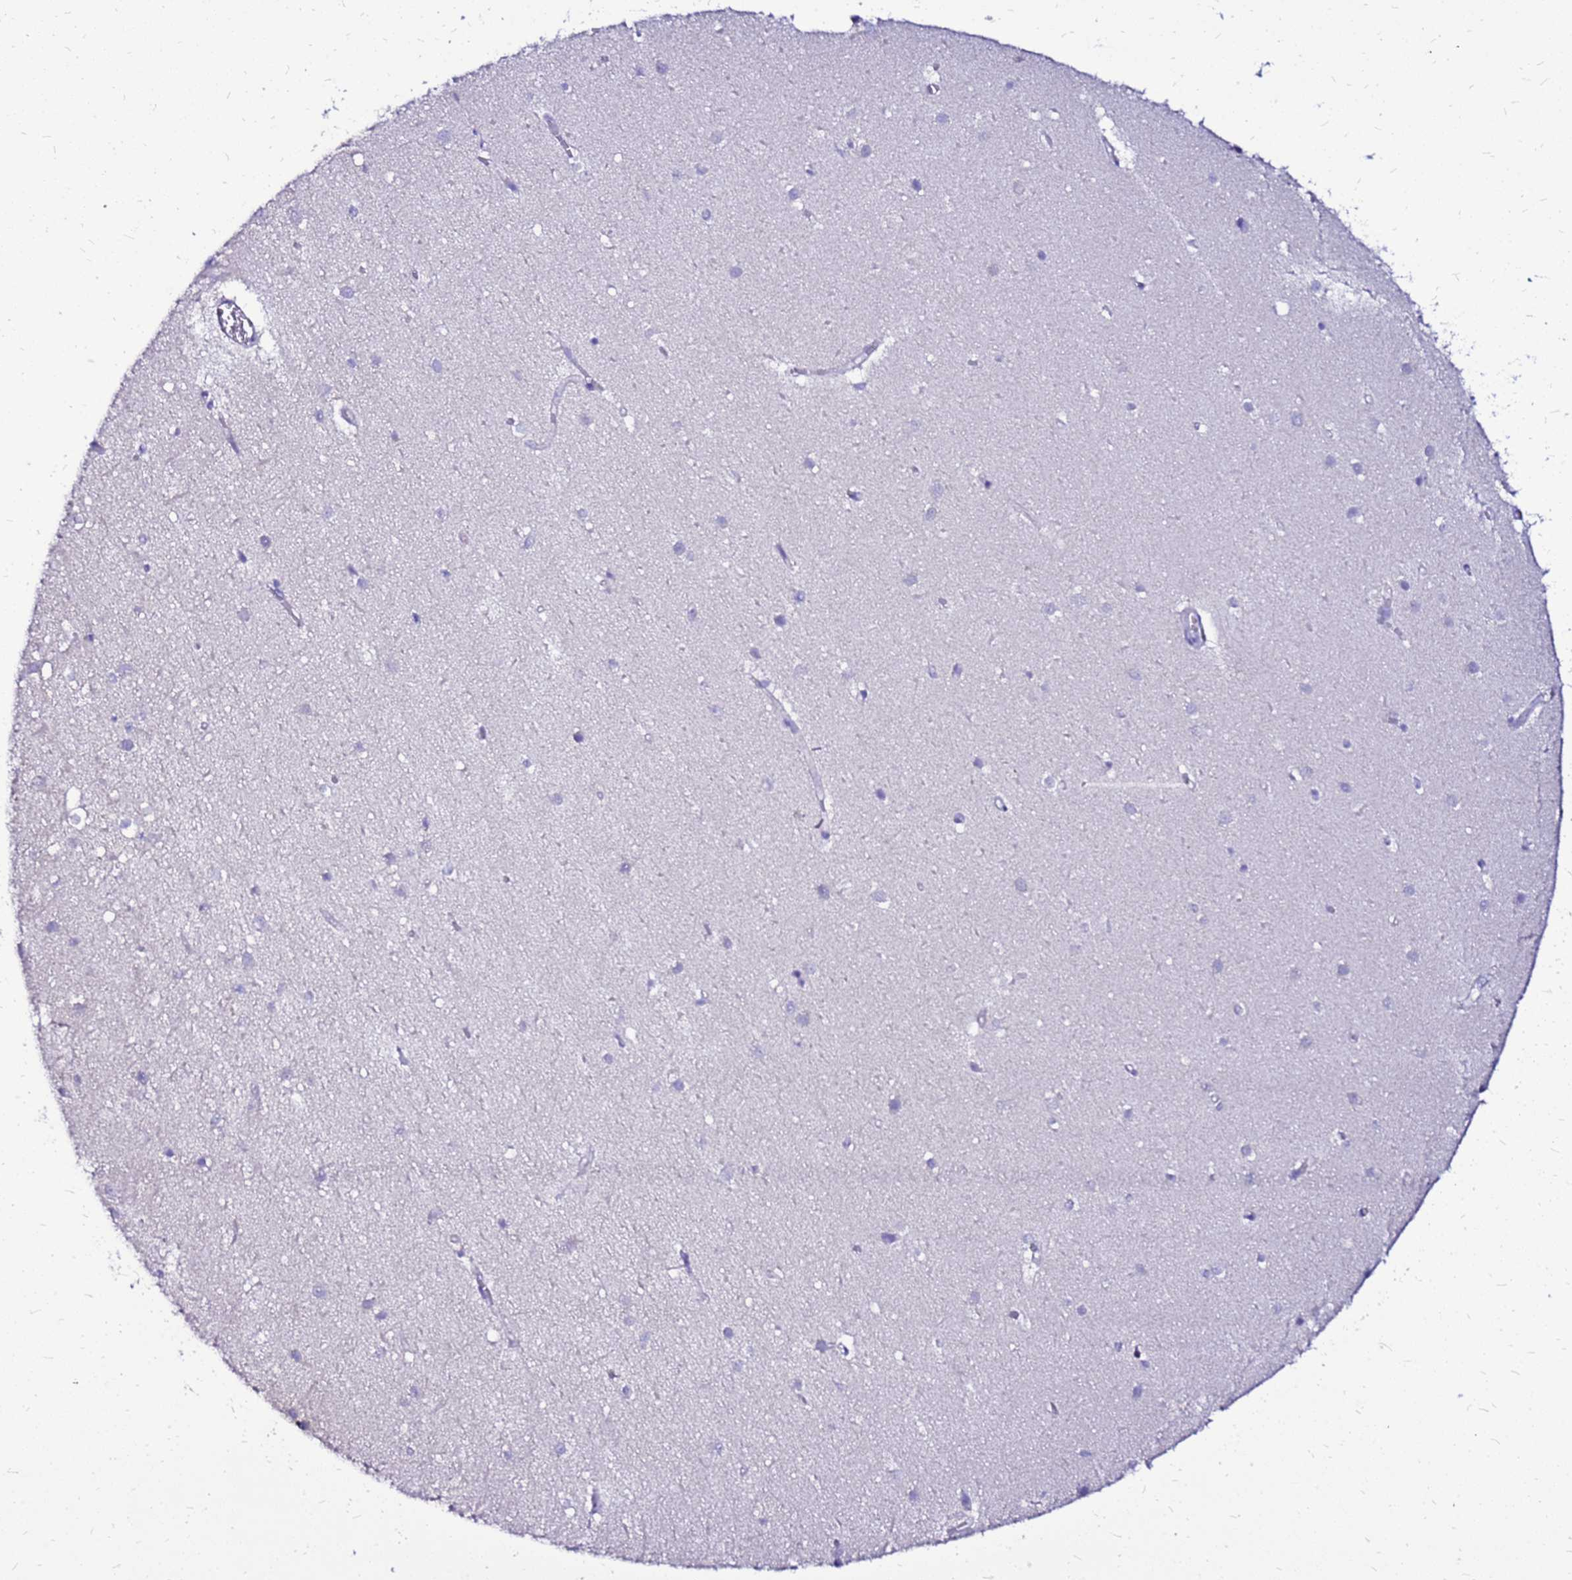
{"staining": {"intensity": "negative", "quantity": "none", "location": "none"}, "tissue": "cerebellum", "cell_type": "Cells in granular layer", "image_type": "normal", "snomed": [{"axis": "morphology", "description": "Normal tissue, NOS"}, {"axis": "topography", "description": "Cerebellum"}], "caption": "High magnification brightfield microscopy of unremarkable cerebellum stained with DAB (3,3'-diaminobenzidine) (brown) and counterstained with hematoxylin (blue): cells in granular layer show no significant expression. The staining is performed using DAB brown chromogen with nuclei counter-stained in using hematoxylin.", "gene": "ARHGEF35", "patient": {"sex": "male", "age": 54}}